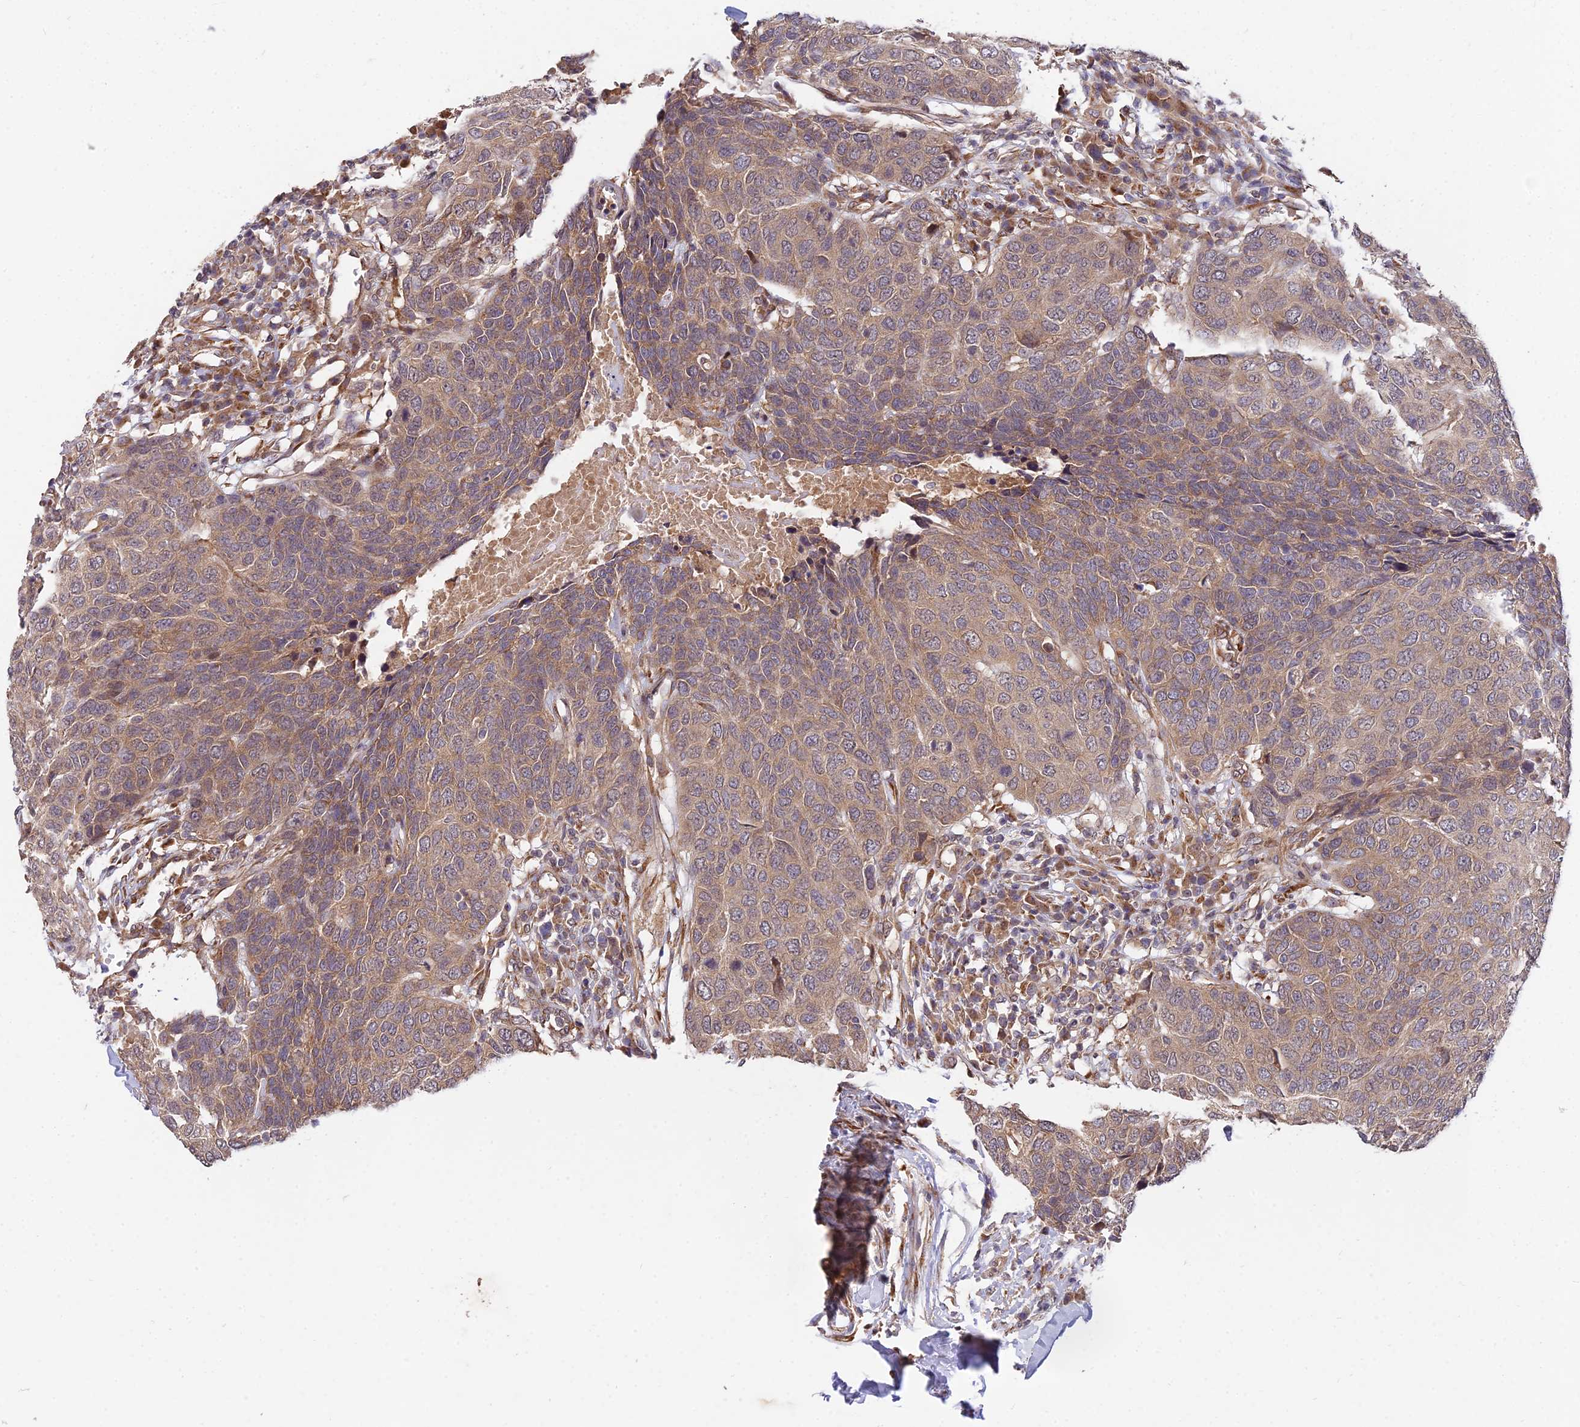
{"staining": {"intensity": "moderate", "quantity": ">75%", "location": "cytoplasmic/membranous"}, "tissue": "head and neck cancer", "cell_type": "Tumor cells", "image_type": "cancer", "snomed": [{"axis": "morphology", "description": "Squamous cell carcinoma, NOS"}, {"axis": "topography", "description": "Head-Neck"}], "caption": "Head and neck cancer (squamous cell carcinoma) was stained to show a protein in brown. There is medium levels of moderate cytoplasmic/membranous positivity in approximately >75% of tumor cells.", "gene": "ARL8B", "patient": {"sex": "male", "age": 66}}